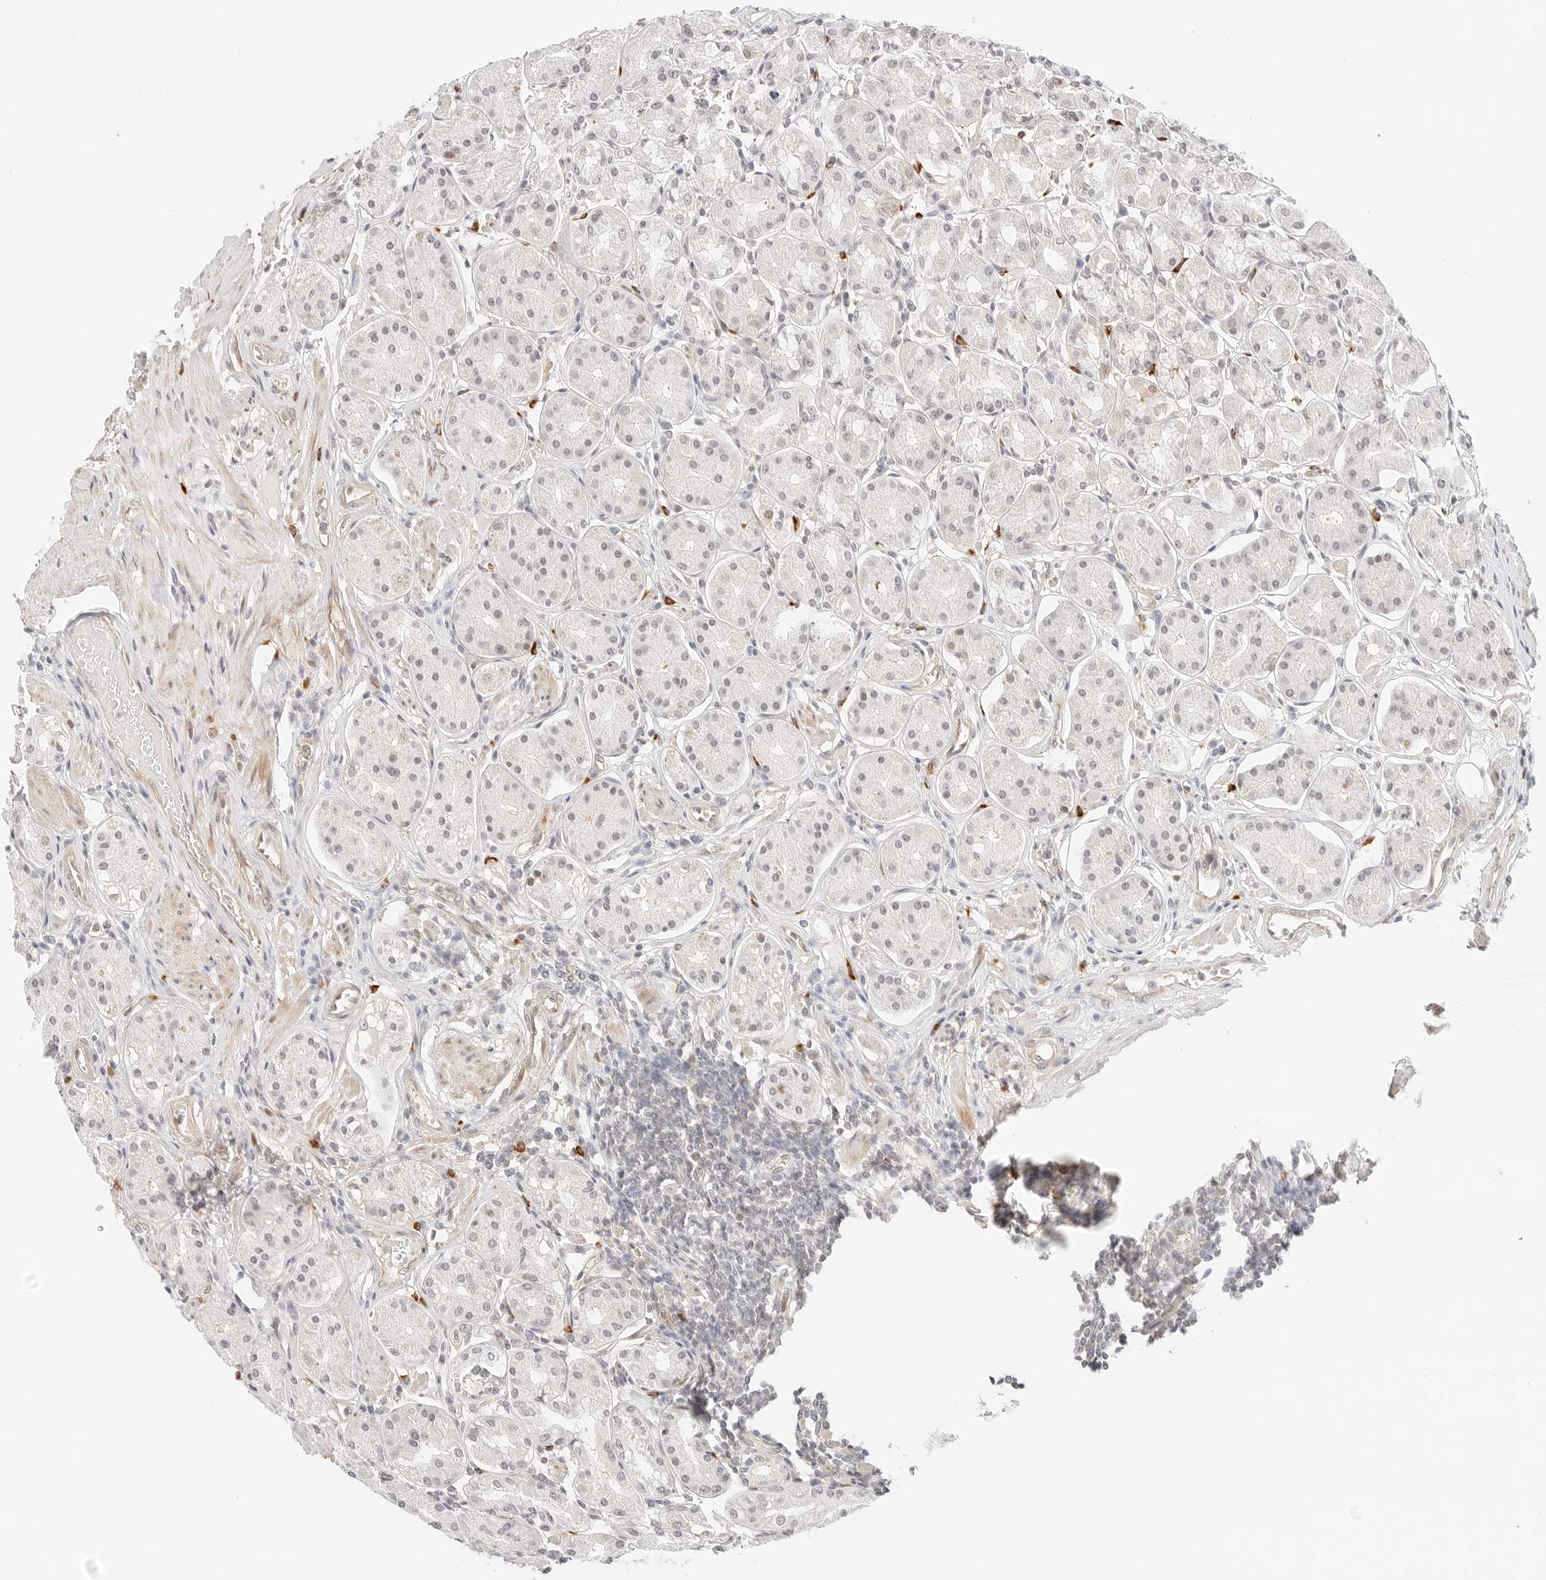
{"staining": {"intensity": "weak", "quantity": "<25%", "location": "nuclear"}, "tissue": "stomach", "cell_type": "Glandular cells", "image_type": "normal", "snomed": [{"axis": "morphology", "description": "Normal tissue, NOS"}, {"axis": "topography", "description": "Stomach"}, {"axis": "topography", "description": "Stomach, lower"}], "caption": "Stomach stained for a protein using immunohistochemistry (IHC) shows no staining glandular cells.", "gene": "TEKT2", "patient": {"sex": "female", "age": 56}}